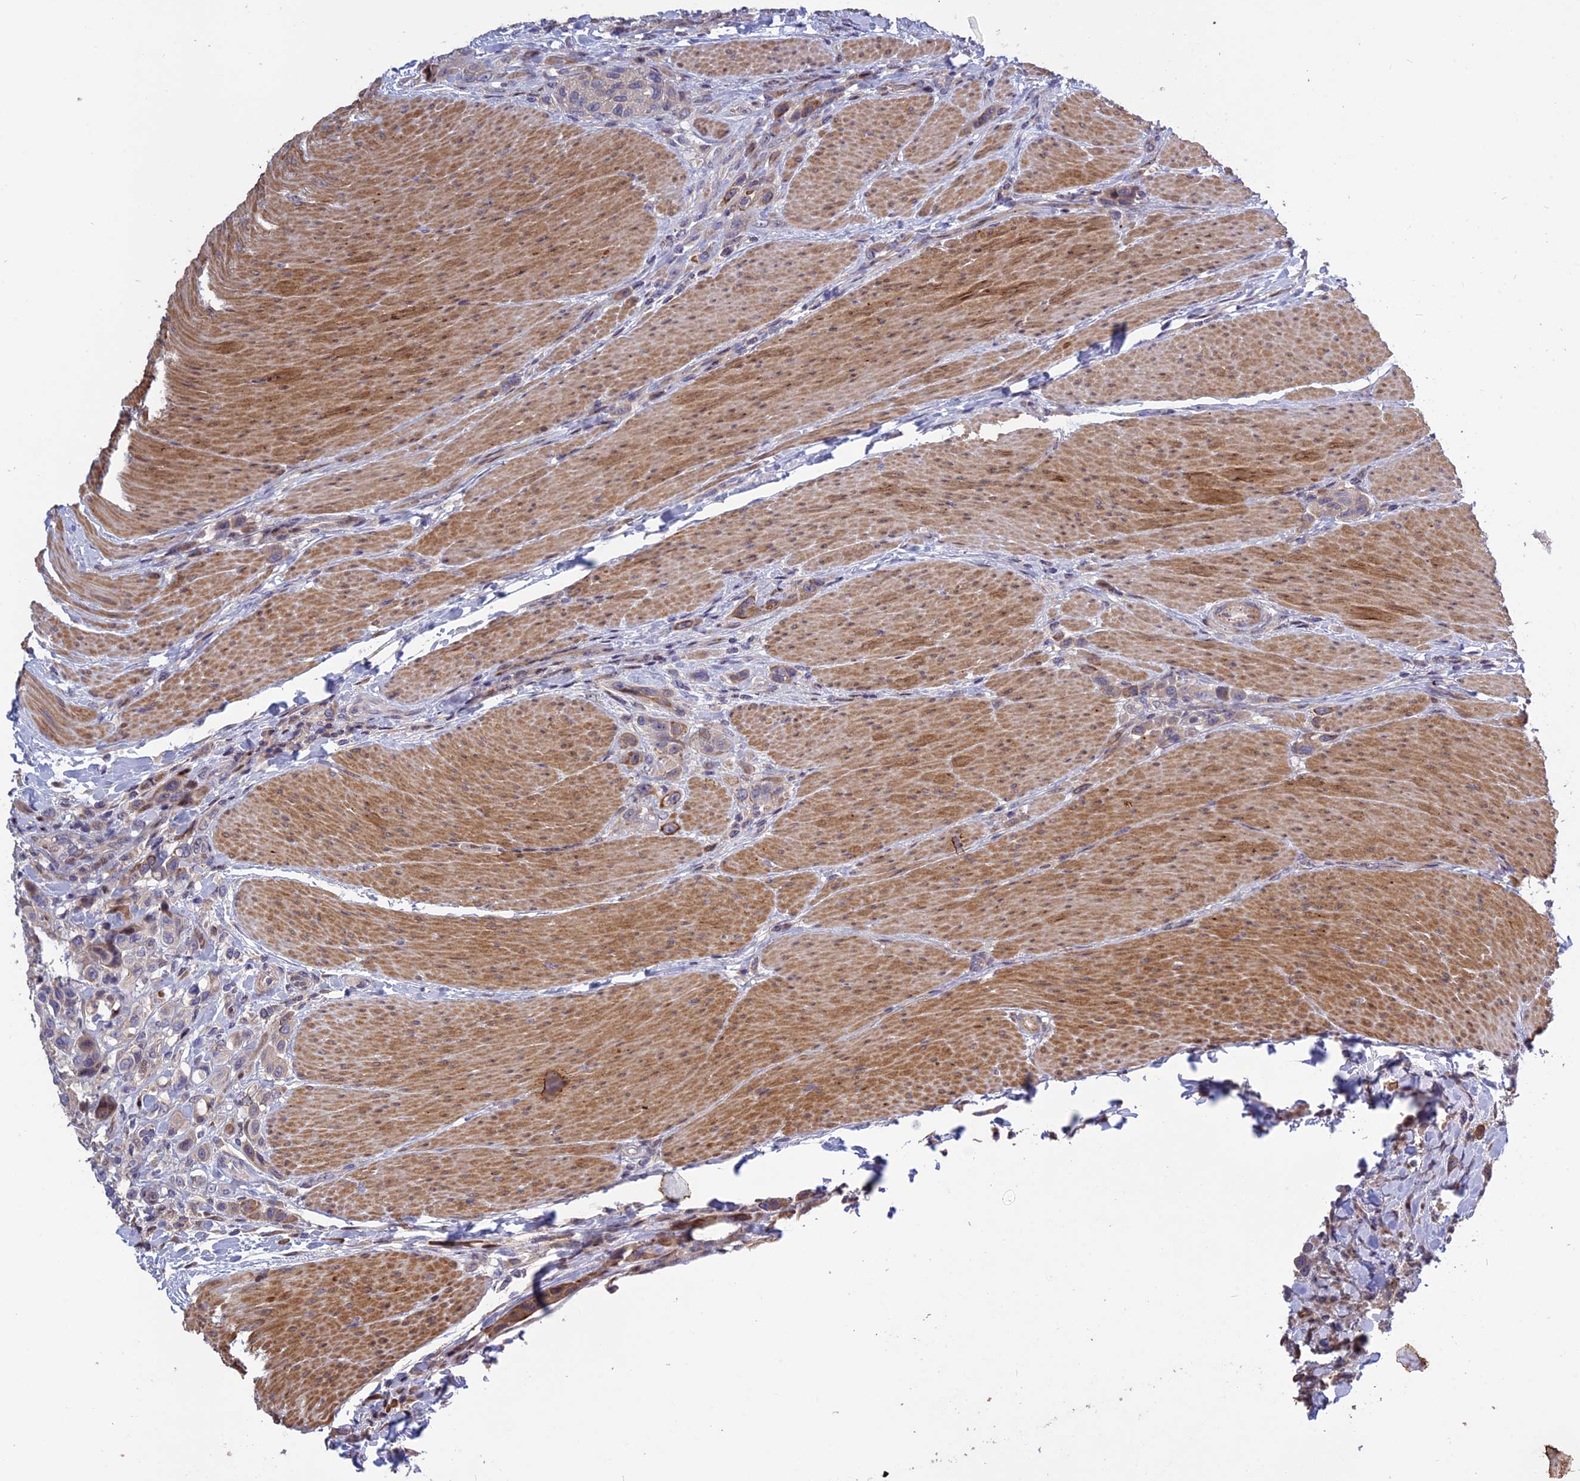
{"staining": {"intensity": "moderate", "quantity": "<25%", "location": "cytoplasmic/membranous"}, "tissue": "urothelial cancer", "cell_type": "Tumor cells", "image_type": "cancer", "snomed": [{"axis": "morphology", "description": "Urothelial carcinoma, High grade"}, {"axis": "topography", "description": "Urinary bladder"}], "caption": "Moderate cytoplasmic/membranous protein expression is appreciated in approximately <25% of tumor cells in urothelial cancer. (brown staining indicates protein expression, while blue staining denotes nuclei).", "gene": "SPG21", "patient": {"sex": "male", "age": 50}}